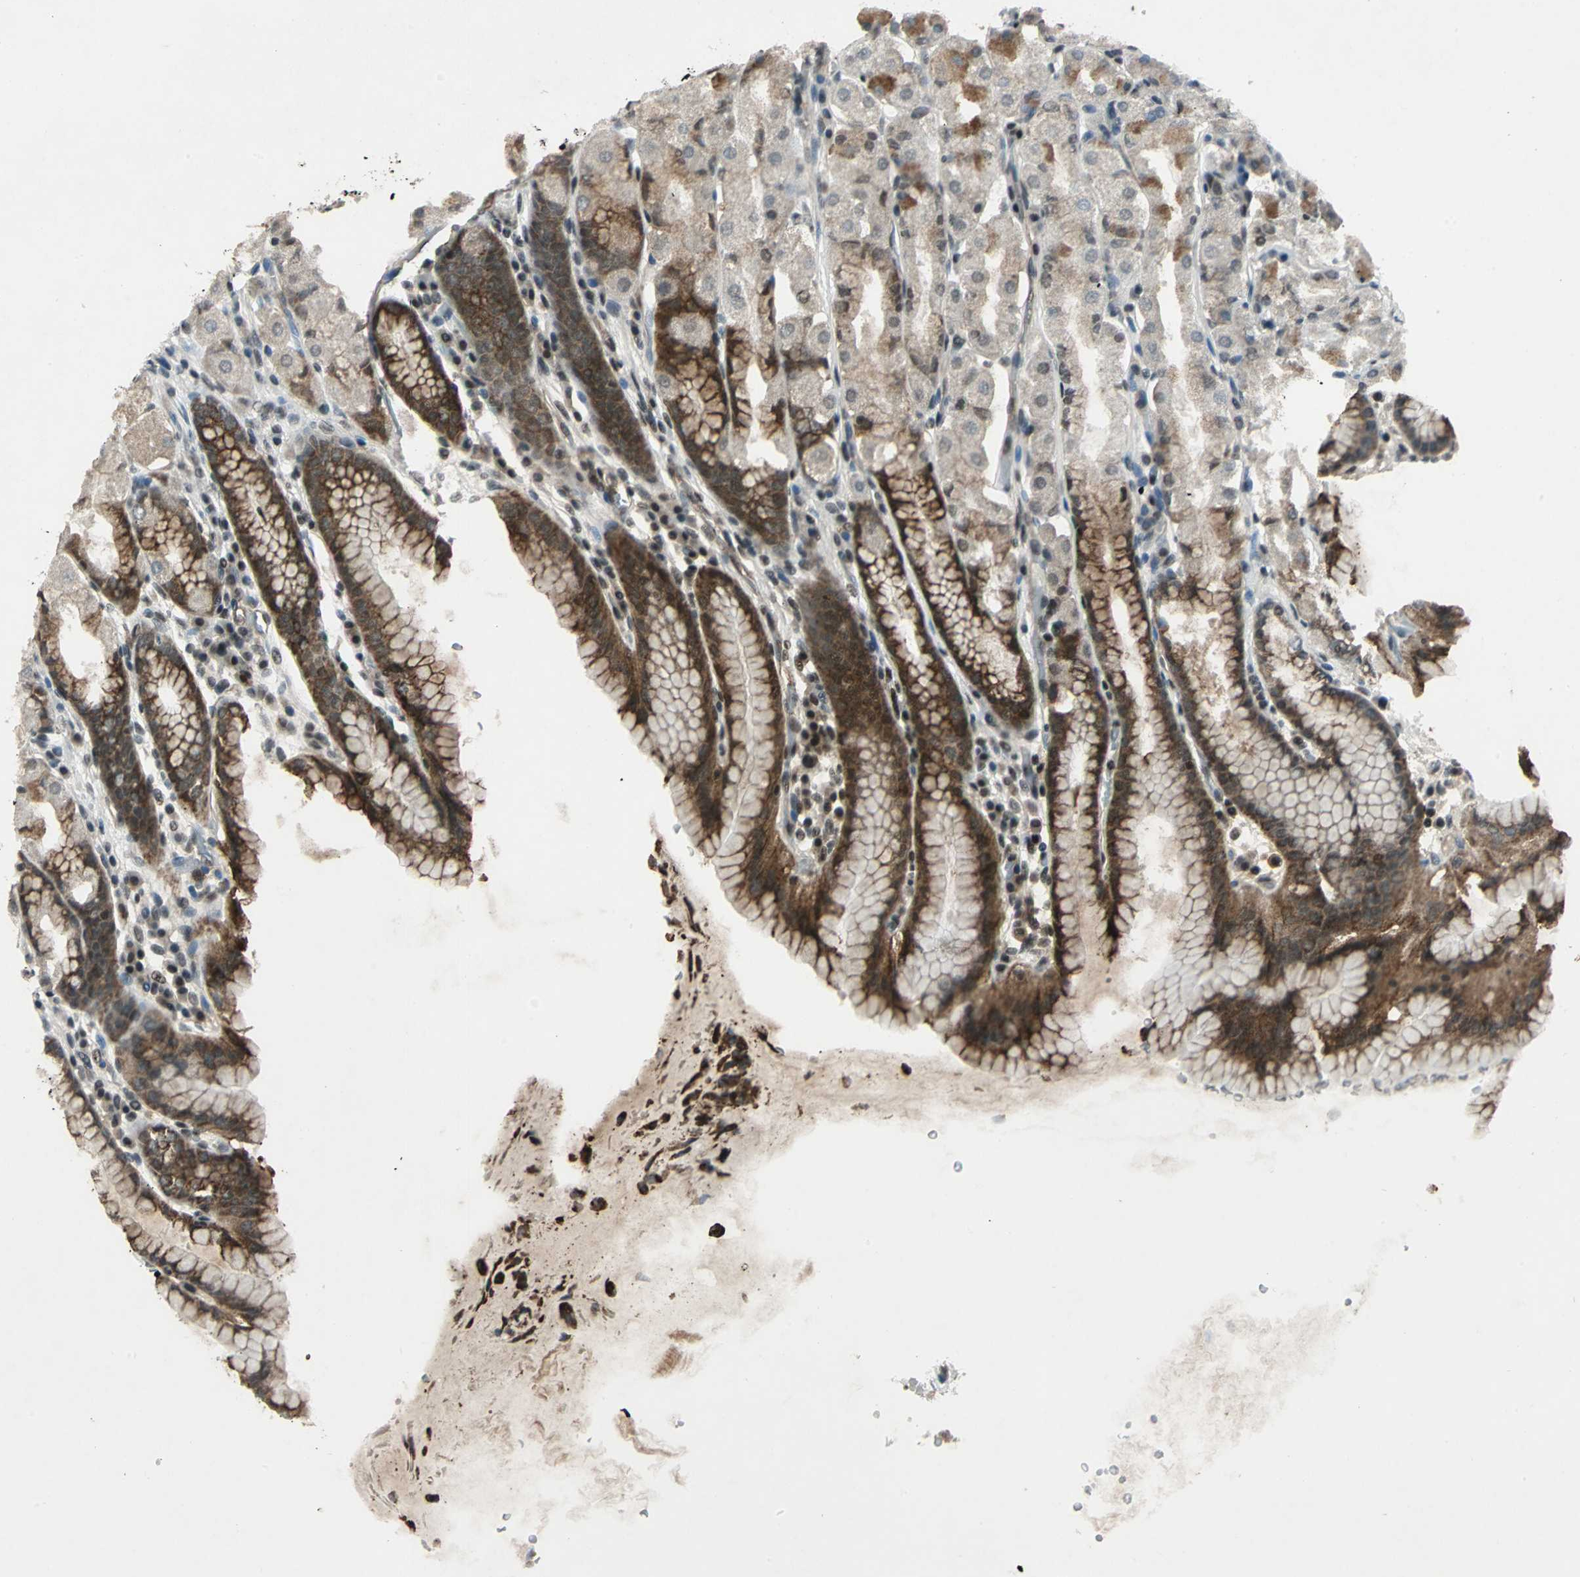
{"staining": {"intensity": "moderate", "quantity": "25%-75%", "location": "cytoplasmic/membranous,nuclear"}, "tissue": "stomach", "cell_type": "Glandular cells", "image_type": "normal", "snomed": [{"axis": "morphology", "description": "Normal tissue, NOS"}, {"axis": "topography", "description": "Stomach, upper"}], "caption": "Protein staining of unremarkable stomach demonstrates moderate cytoplasmic/membranous,nuclear positivity in about 25%-75% of glandular cells.", "gene": "NR2C2", "patient": {"sex": "male", "age": 68}}